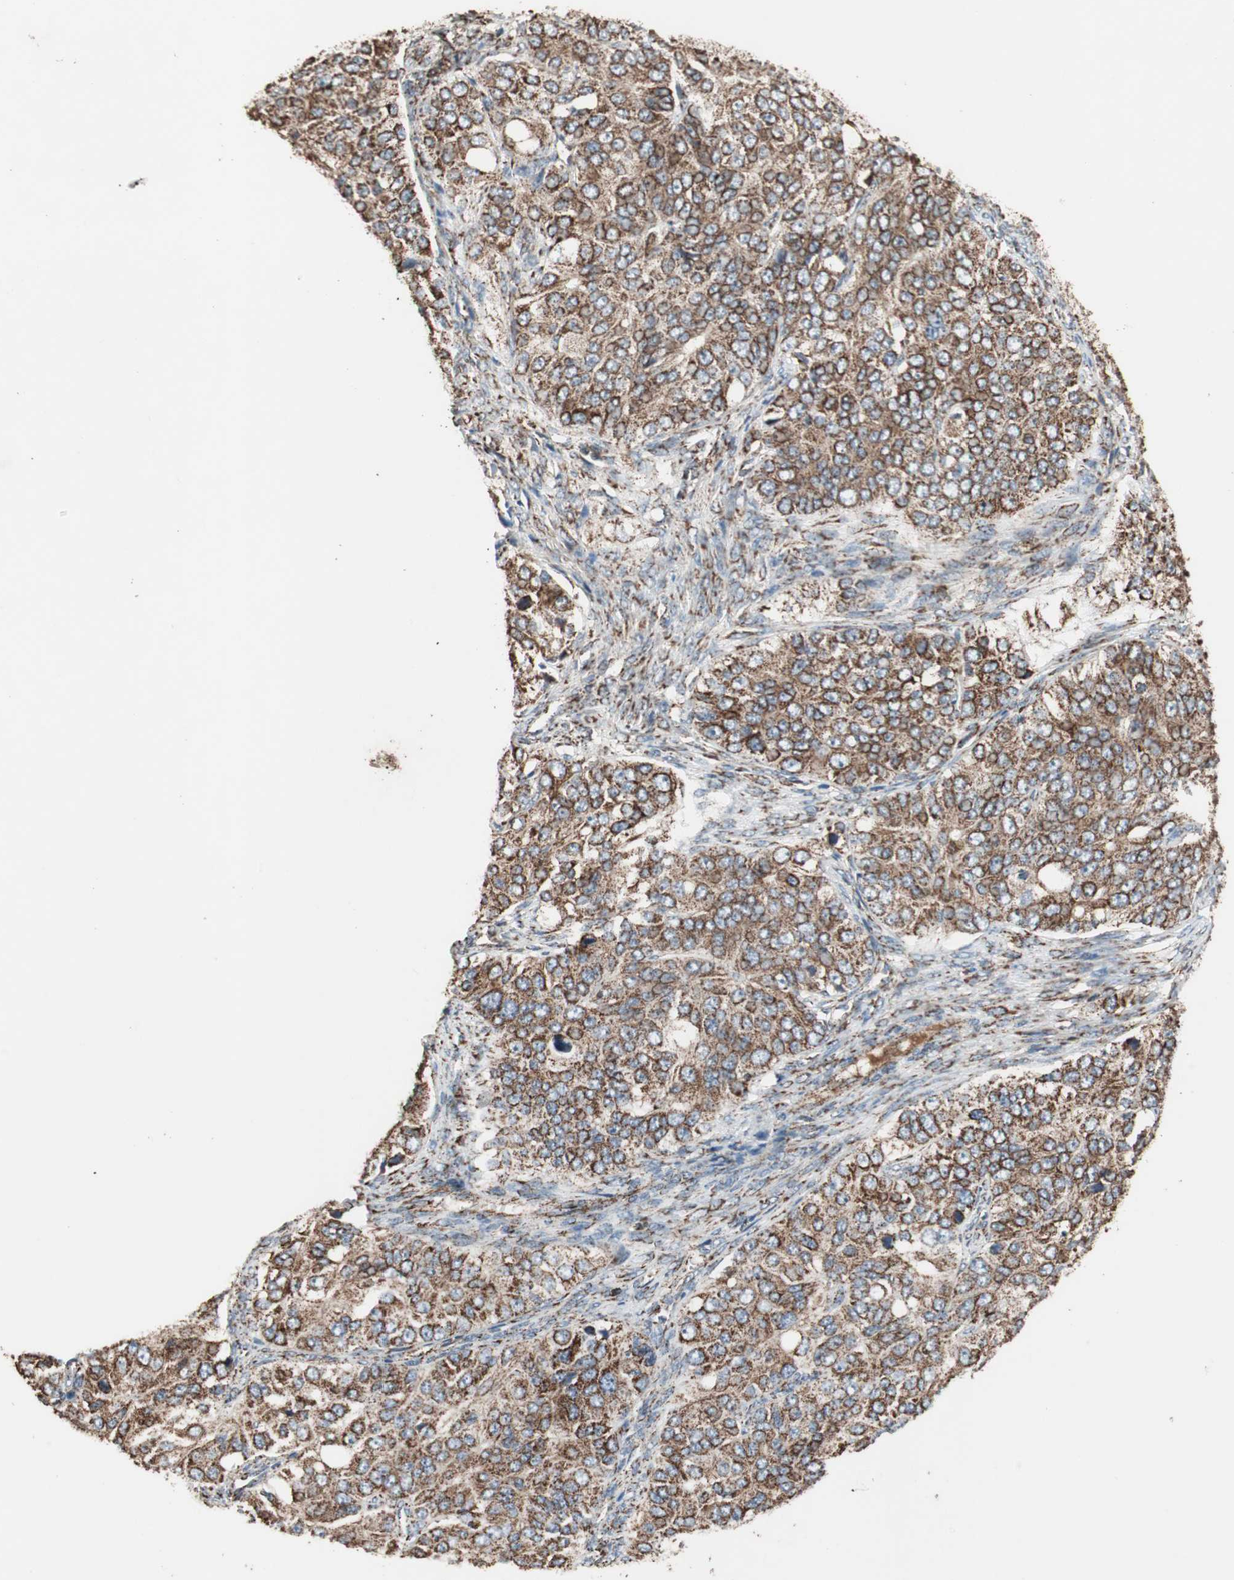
{"staining": {"intensity": "strong", "quantity": ">75%", "location": "cytoplasmic/membranous"}, "tissue": "ovarian cancer", "cell_type": "Tumor cells", "image_type": "cancer", "snomed": [{"axis": "morphology", "description": "Carcinoma, endometroid"}, {"axis": "topography", "description": "Ovary"}], "caption": "Endometroid carcinoma (ovarian) stained with a brown dye exhibits strong cytoplasmic/membranous positive positivity in about >75% of tumor cells.", "gene": "PCSK4", "patient": {"sex": "female", "age": 51}}